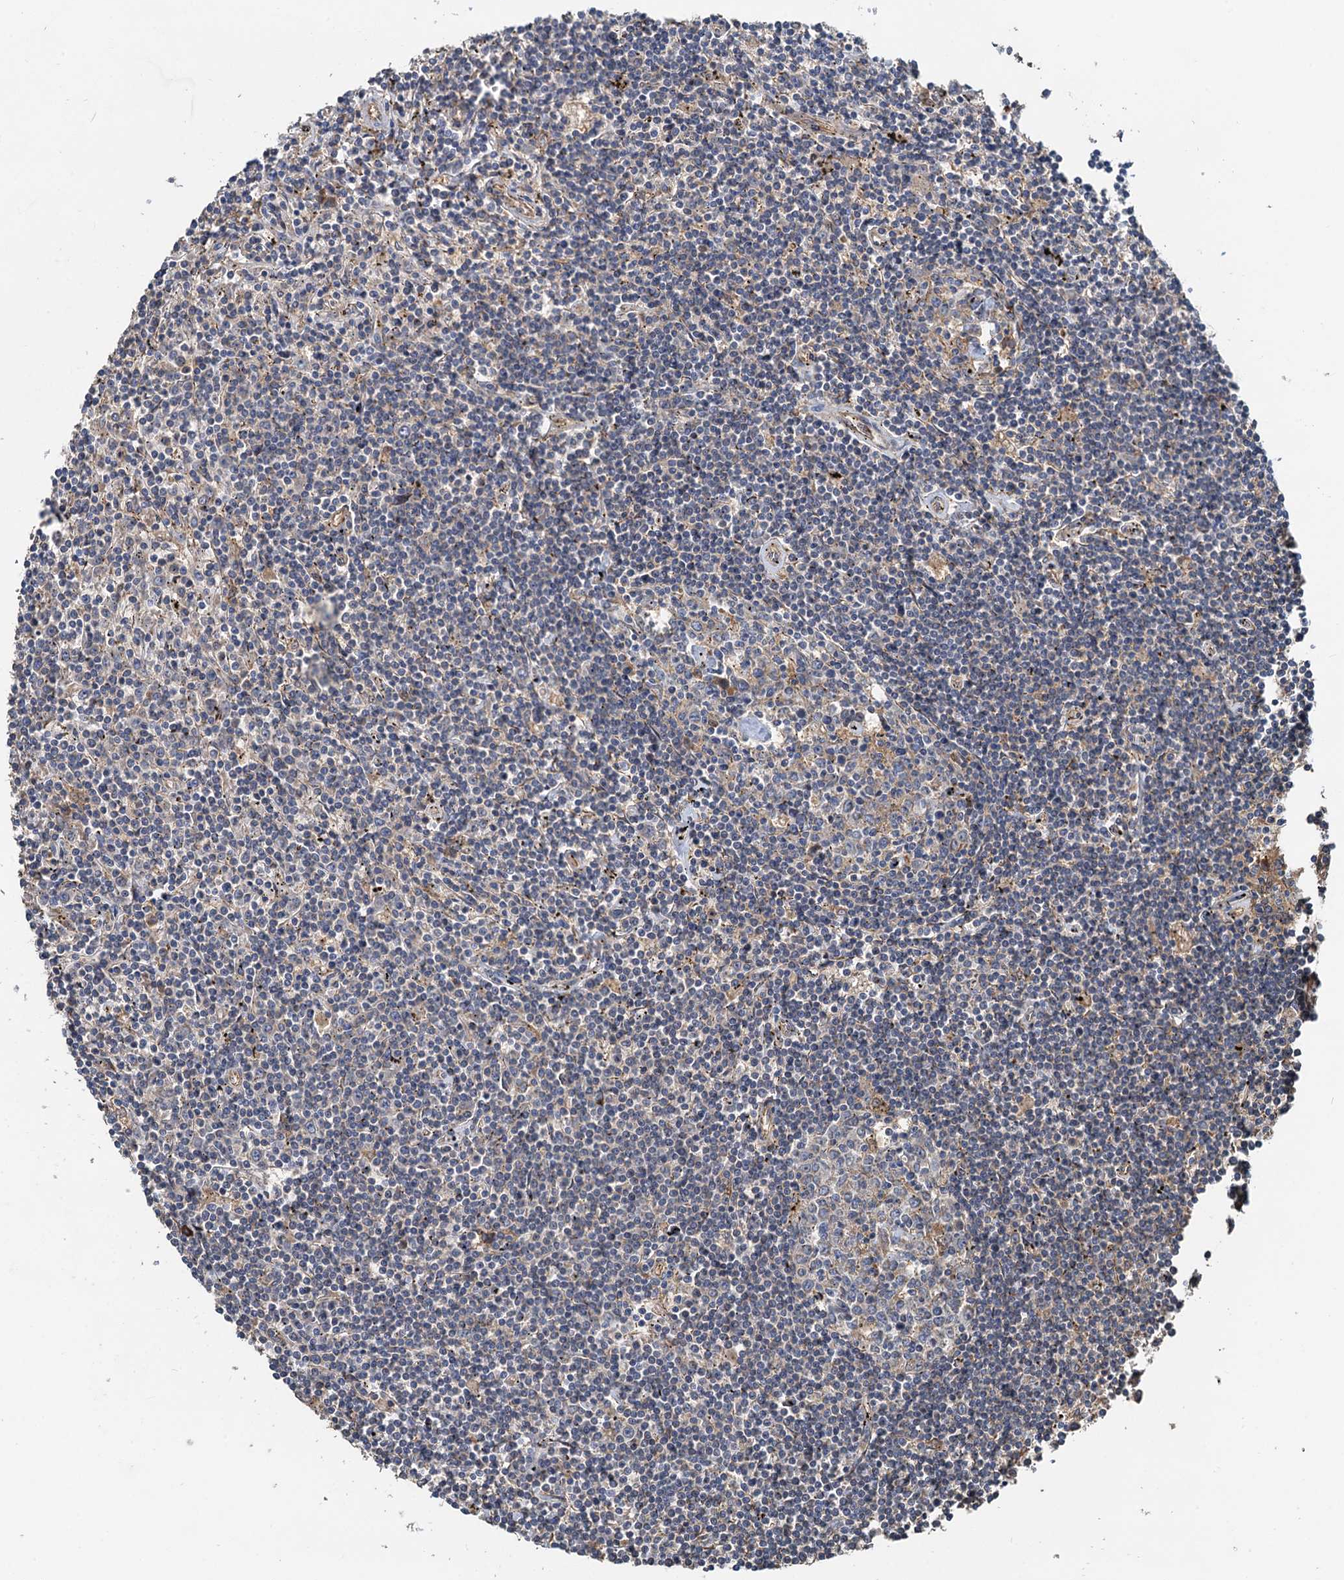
{"staining": {"intensity": "negative", "quantity": "none", "location": "none"}, "tissue": "lymphoma", "cell_type": "Tumor cells", "image_type": "cancer", "snomed": [{"axis": "morphology", "description": "Malignant lymphoma, non-Hodgkin's type, Low grade"}, {"axis": "topography", "description": "Spleen"}], "caption": "DAB immunohistochemical staining of human low-grade malignant lymphoma, non-Hodgkin's type displays no significant expression in tumor cells.", "gene": "HYI", "patient": {"sex": "male", "age": 76}}